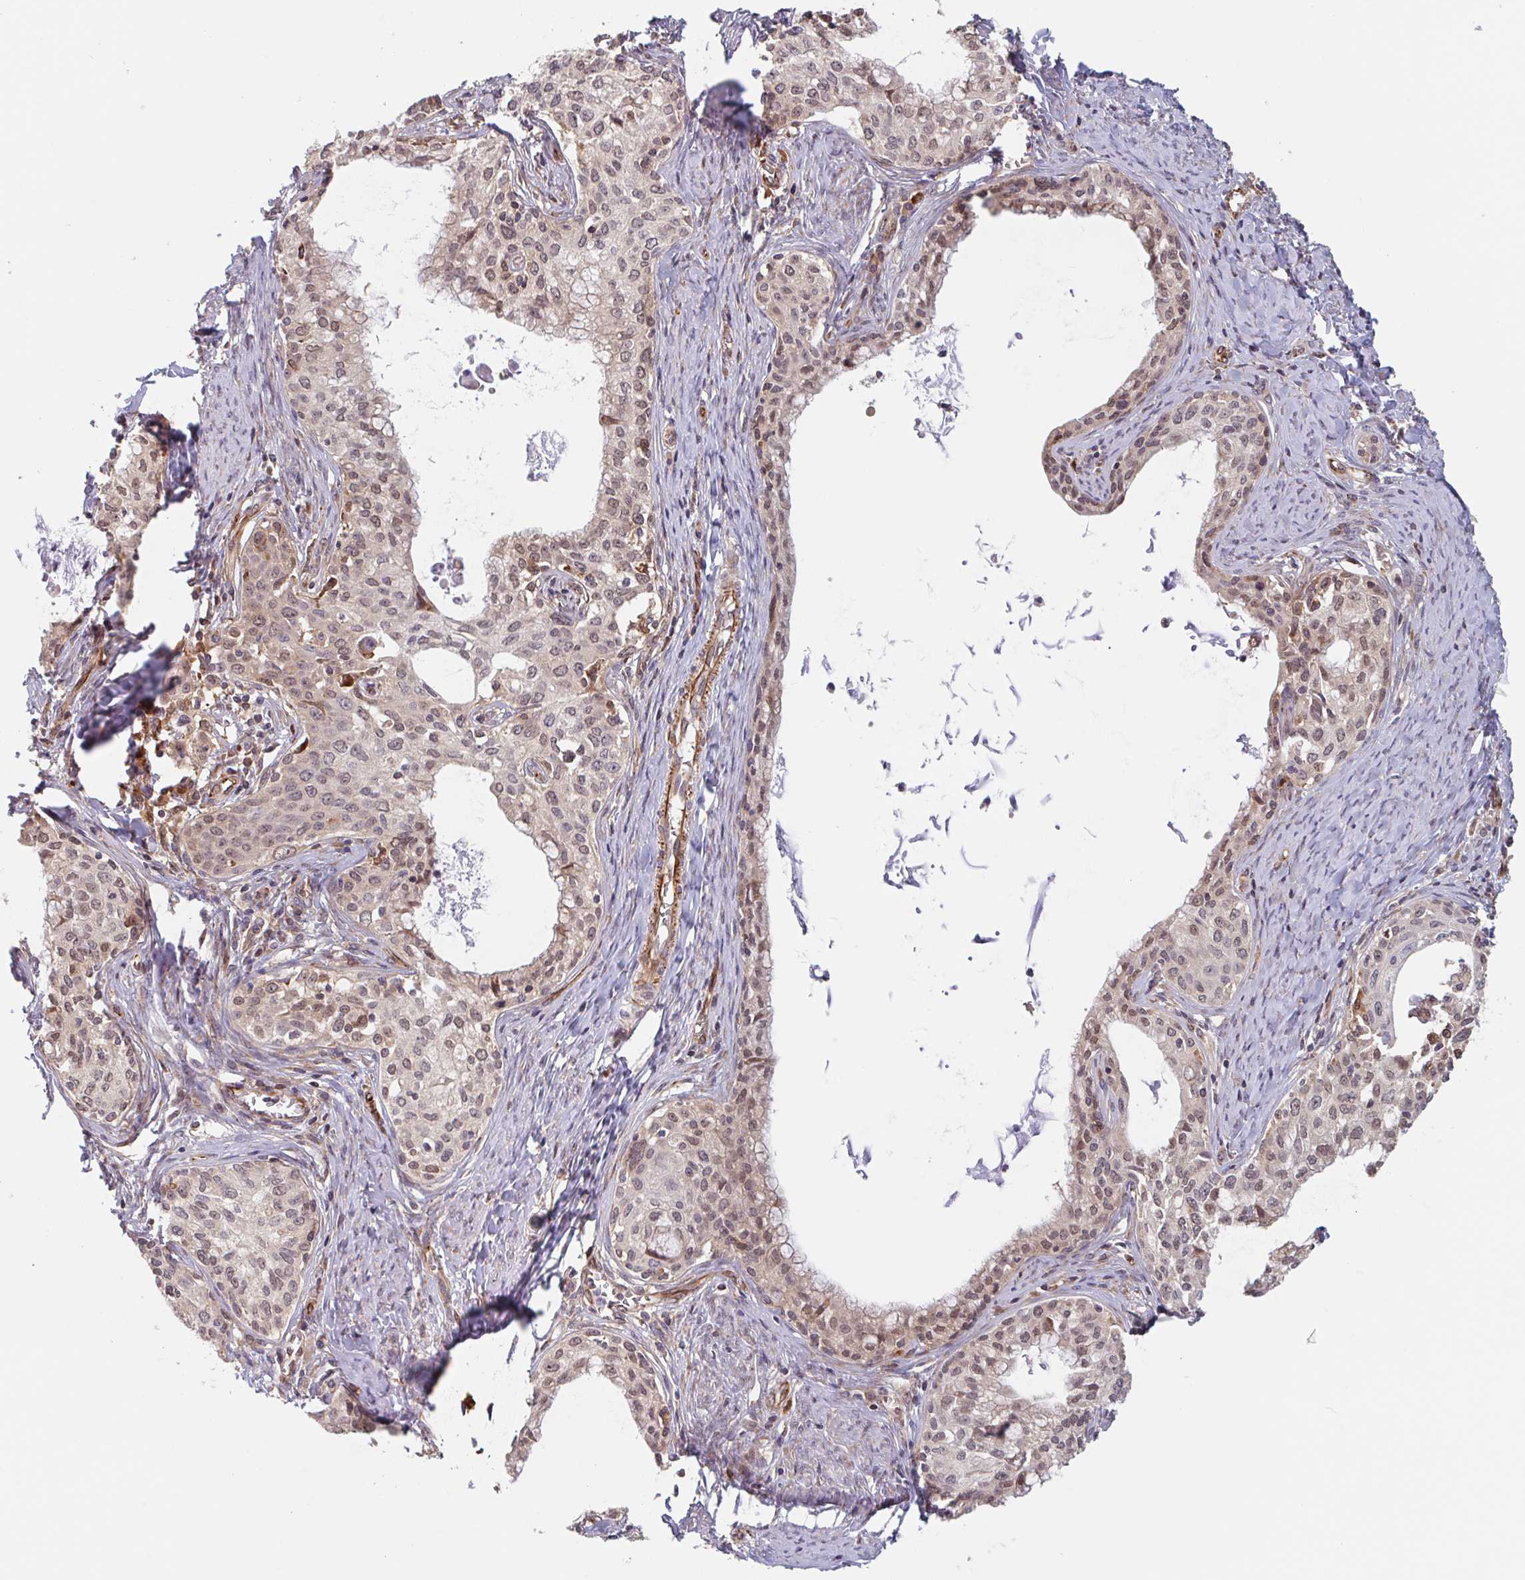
{"staining": {"intensity": "weak", "quantity": ">75%", "location": "nuclear"}, "tissue": "cervical cancer", "cell_type": "Tumor cells", "image_type": "cancer", "snomed": [{"axis": "morphology", "description": "Squamous cell carcinoma, NOS"}, {"axis": "morphology", "description": "Adenocarcinoma, NOS"}, {"axis": "topography", "description": "Cervix"}], "caption": "Tumor cells display weak nuclear staining in about >75% of cells in cervical cancer (squamous cell carcinoma).", "gene": "NUB1", "patient": {"sex": "female", "age": 52}}